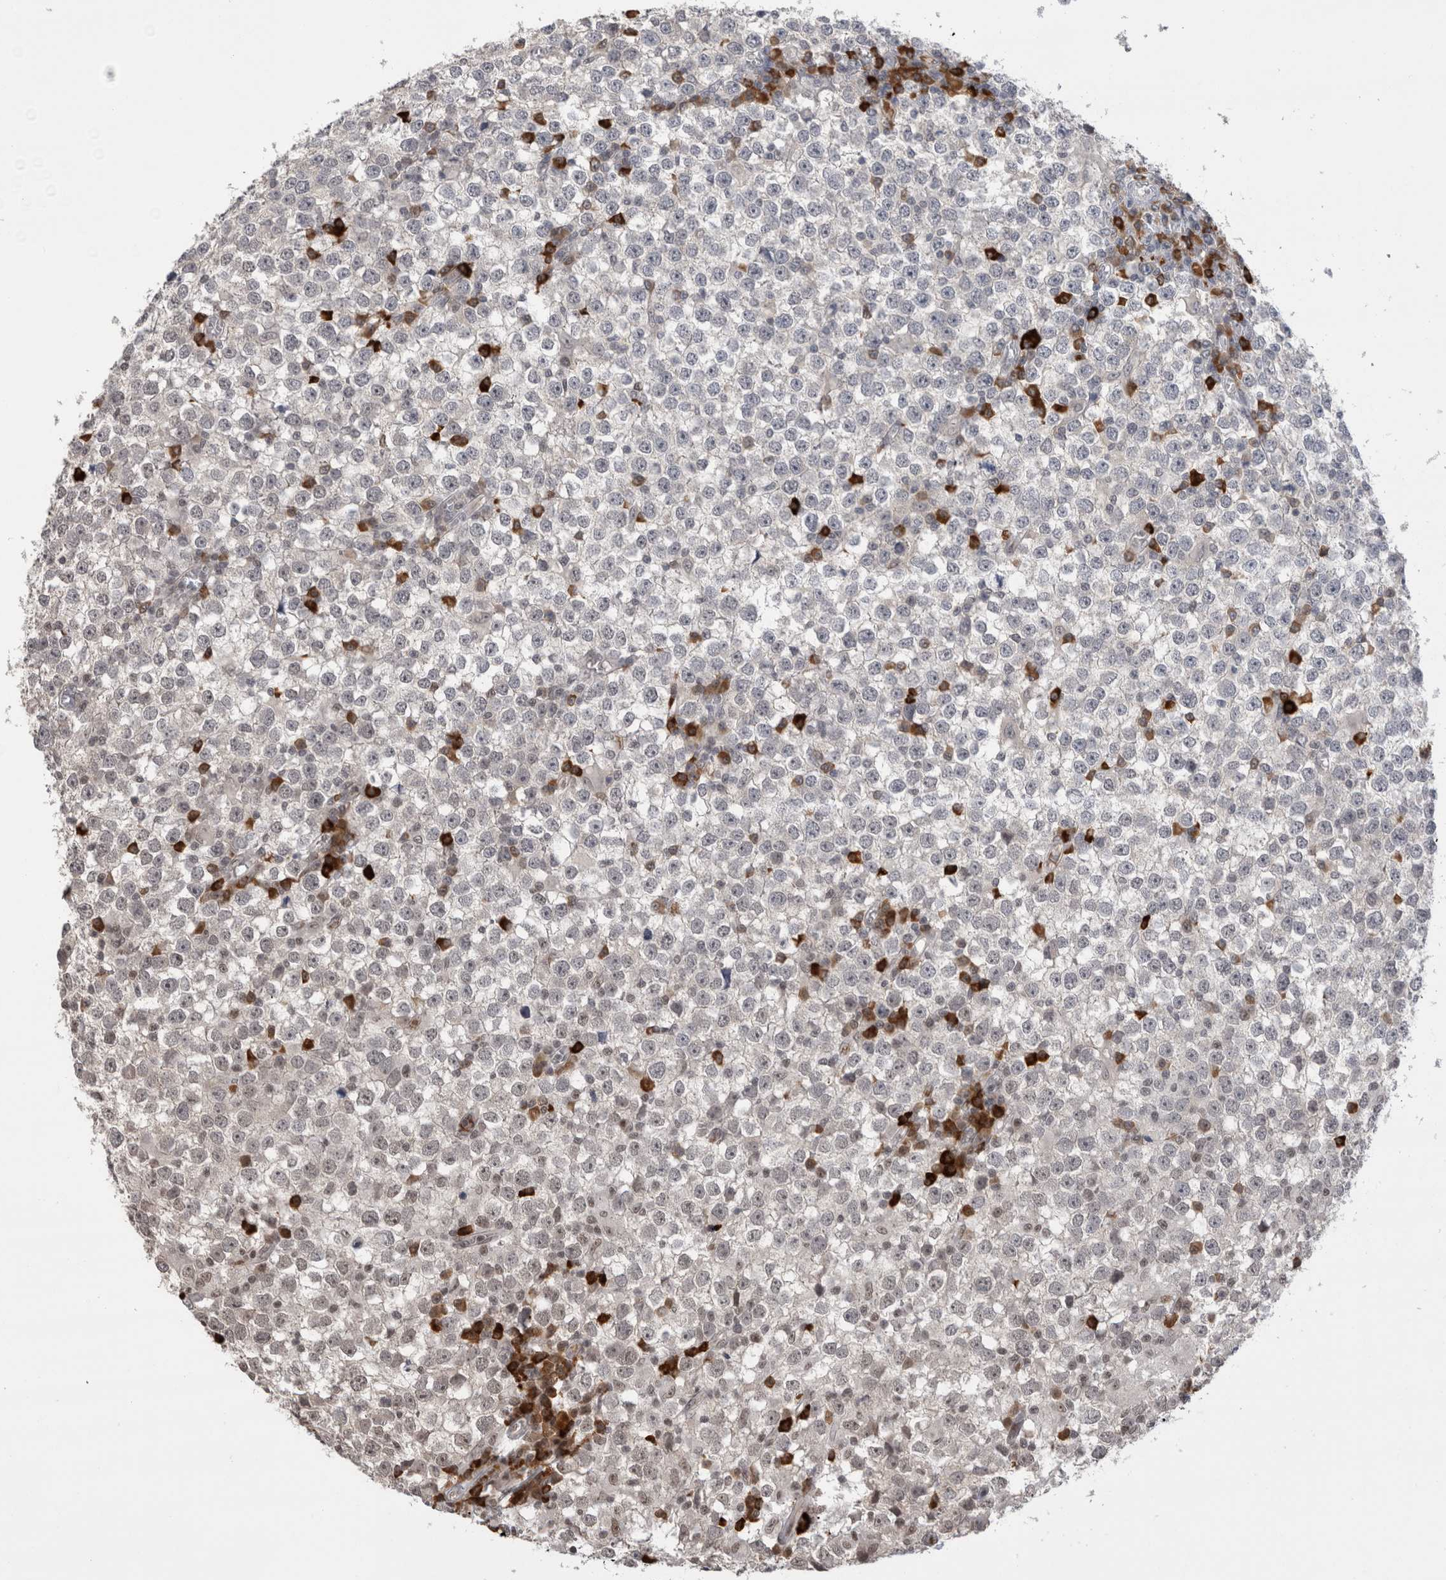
{"staining": {"intensity": "moderate", "quantity": ">75%", "location": "nuclear"}, "tissue": "testis cancer", "cell_type": "Tumor cells", "image_type": "cancer", "snomed": [{"axis": "morphology", "description": "Seminoma, NOS"}, {"axis": "topography", "description": "Testis"}], "caption": "Seminoma (testis) stained with a brown dye exhibits moderate nuclear positive expression in approximately >75% of tumor cells.", "gene": "ZNF24", "patient": {"sex": "male", "age": 65}}